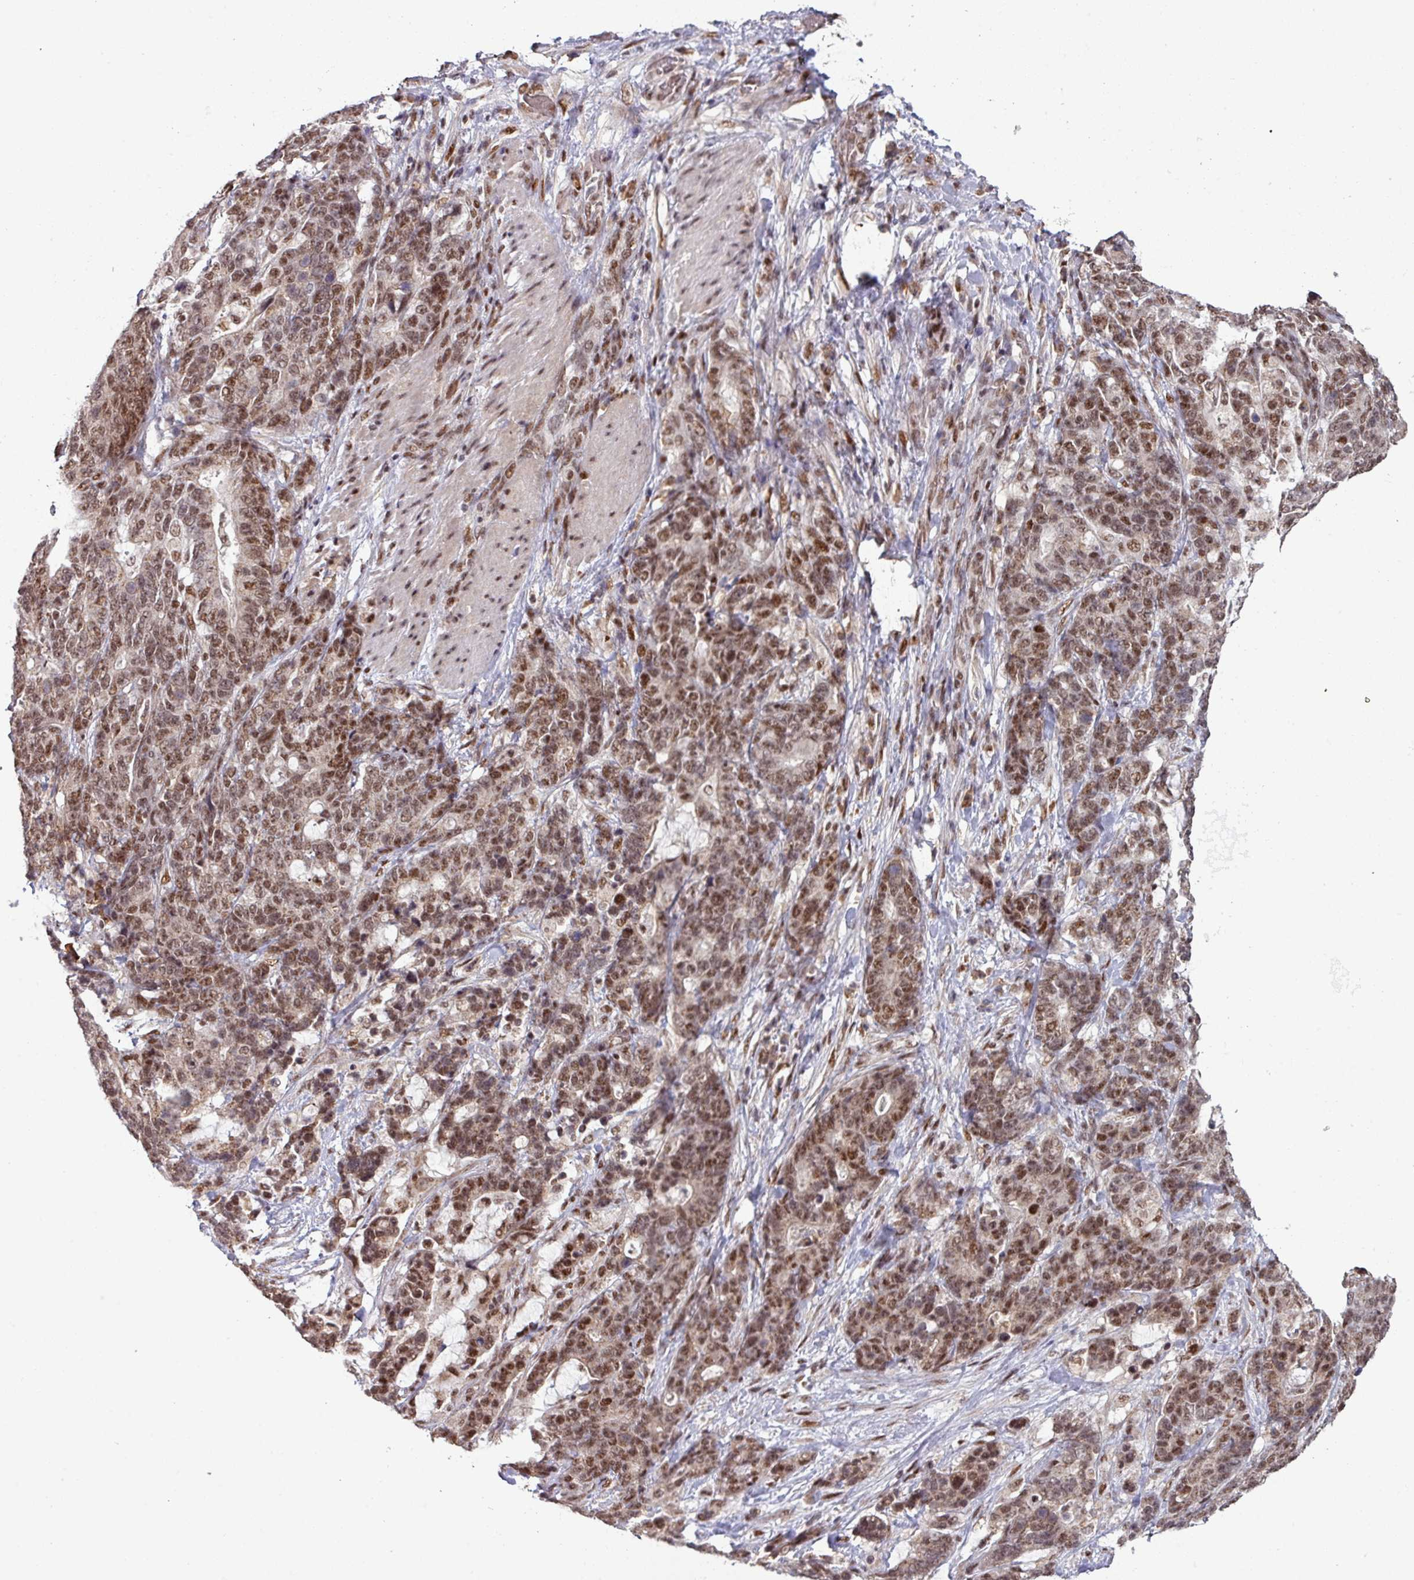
{"staining": {"intensity": "moderate", "quantity": ">75%", "location": "cytoplasmic/membranous,nuclear"}, "tissue": "stomach cancer", "cell_type": "Tumor cells", "image_type": "cancer", "snomed": [{"axis": "morphology", "description": "Normal tissue, NOS"}, {"axis": "morphology", "description": "Adenocarcinoma, NOS"}, {"axis": "topography", "description": "Stomach"}], "caption": "Brown immunohistochemical staining in human stomach cancer shows moderate cytoplasmic/membranous and nuclear positivity in about >75% of tumor cells. (Brightfield microscopy of DAB IHC at high magnification).", "gene": "PHF23", "patient": {"sex": "female", "age": 64}}